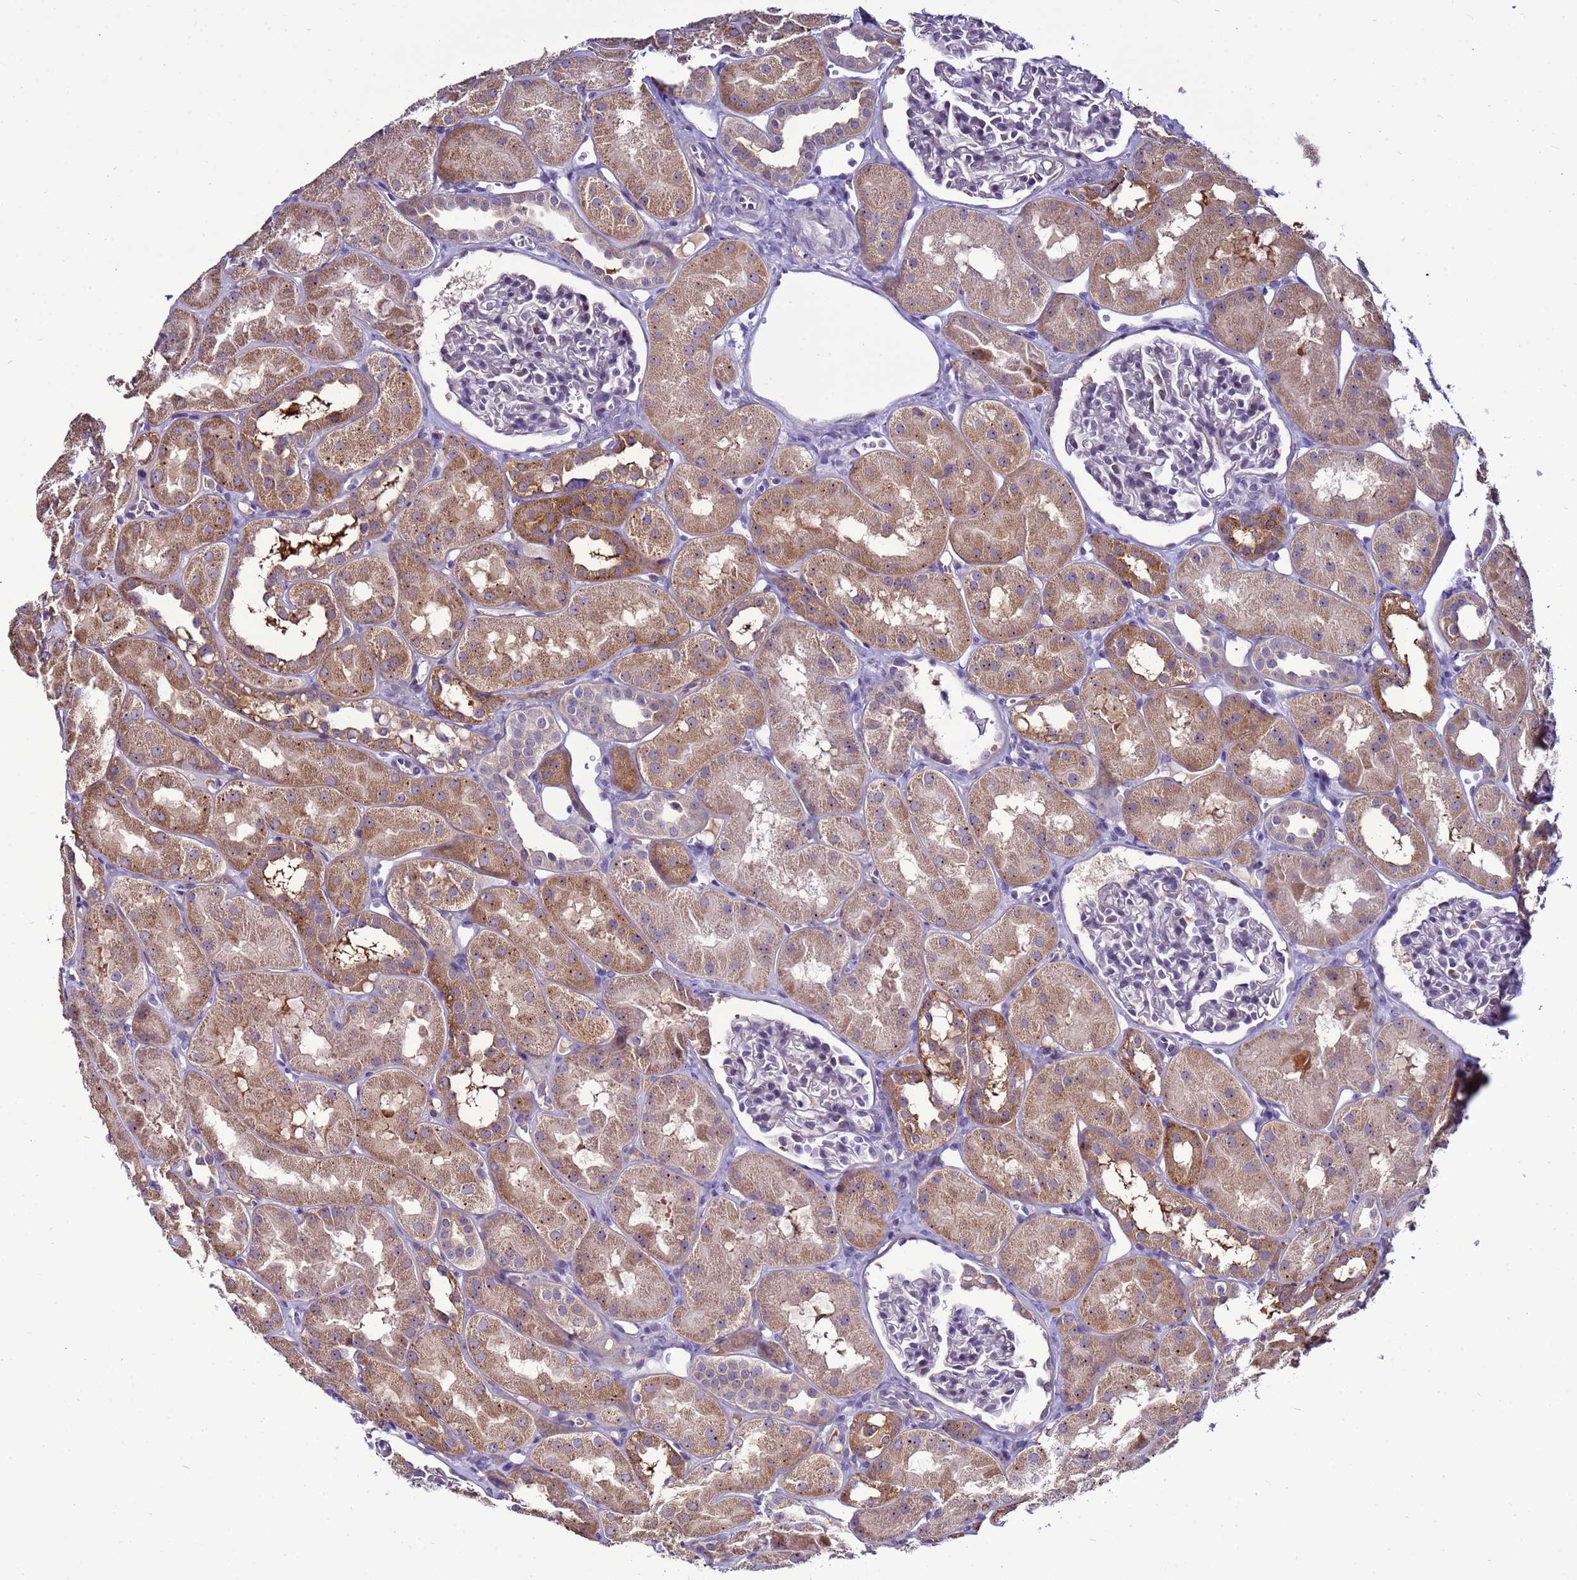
{"staining": {"intensity": "negative", "quantity": "none", "location": "none"}, "tissue": "kidney", "cell_type": "Cells in glomeruli", "image_type": "normal", "snomed": [{"axis": "morphology", "description": "Normal tissue, NOS"}, {"axis": "topography", "description": "Kidney"}, {"axis": "topography", "description": "Urinary bladder"}], "caption": "Immunohistochemistry micrograph of normal human kidney stained for a protein (brown), which demonstrates no expression in cells in glomeruli.", "gene": "NOL8", "patient": {"sex": "male", "age": 16}}